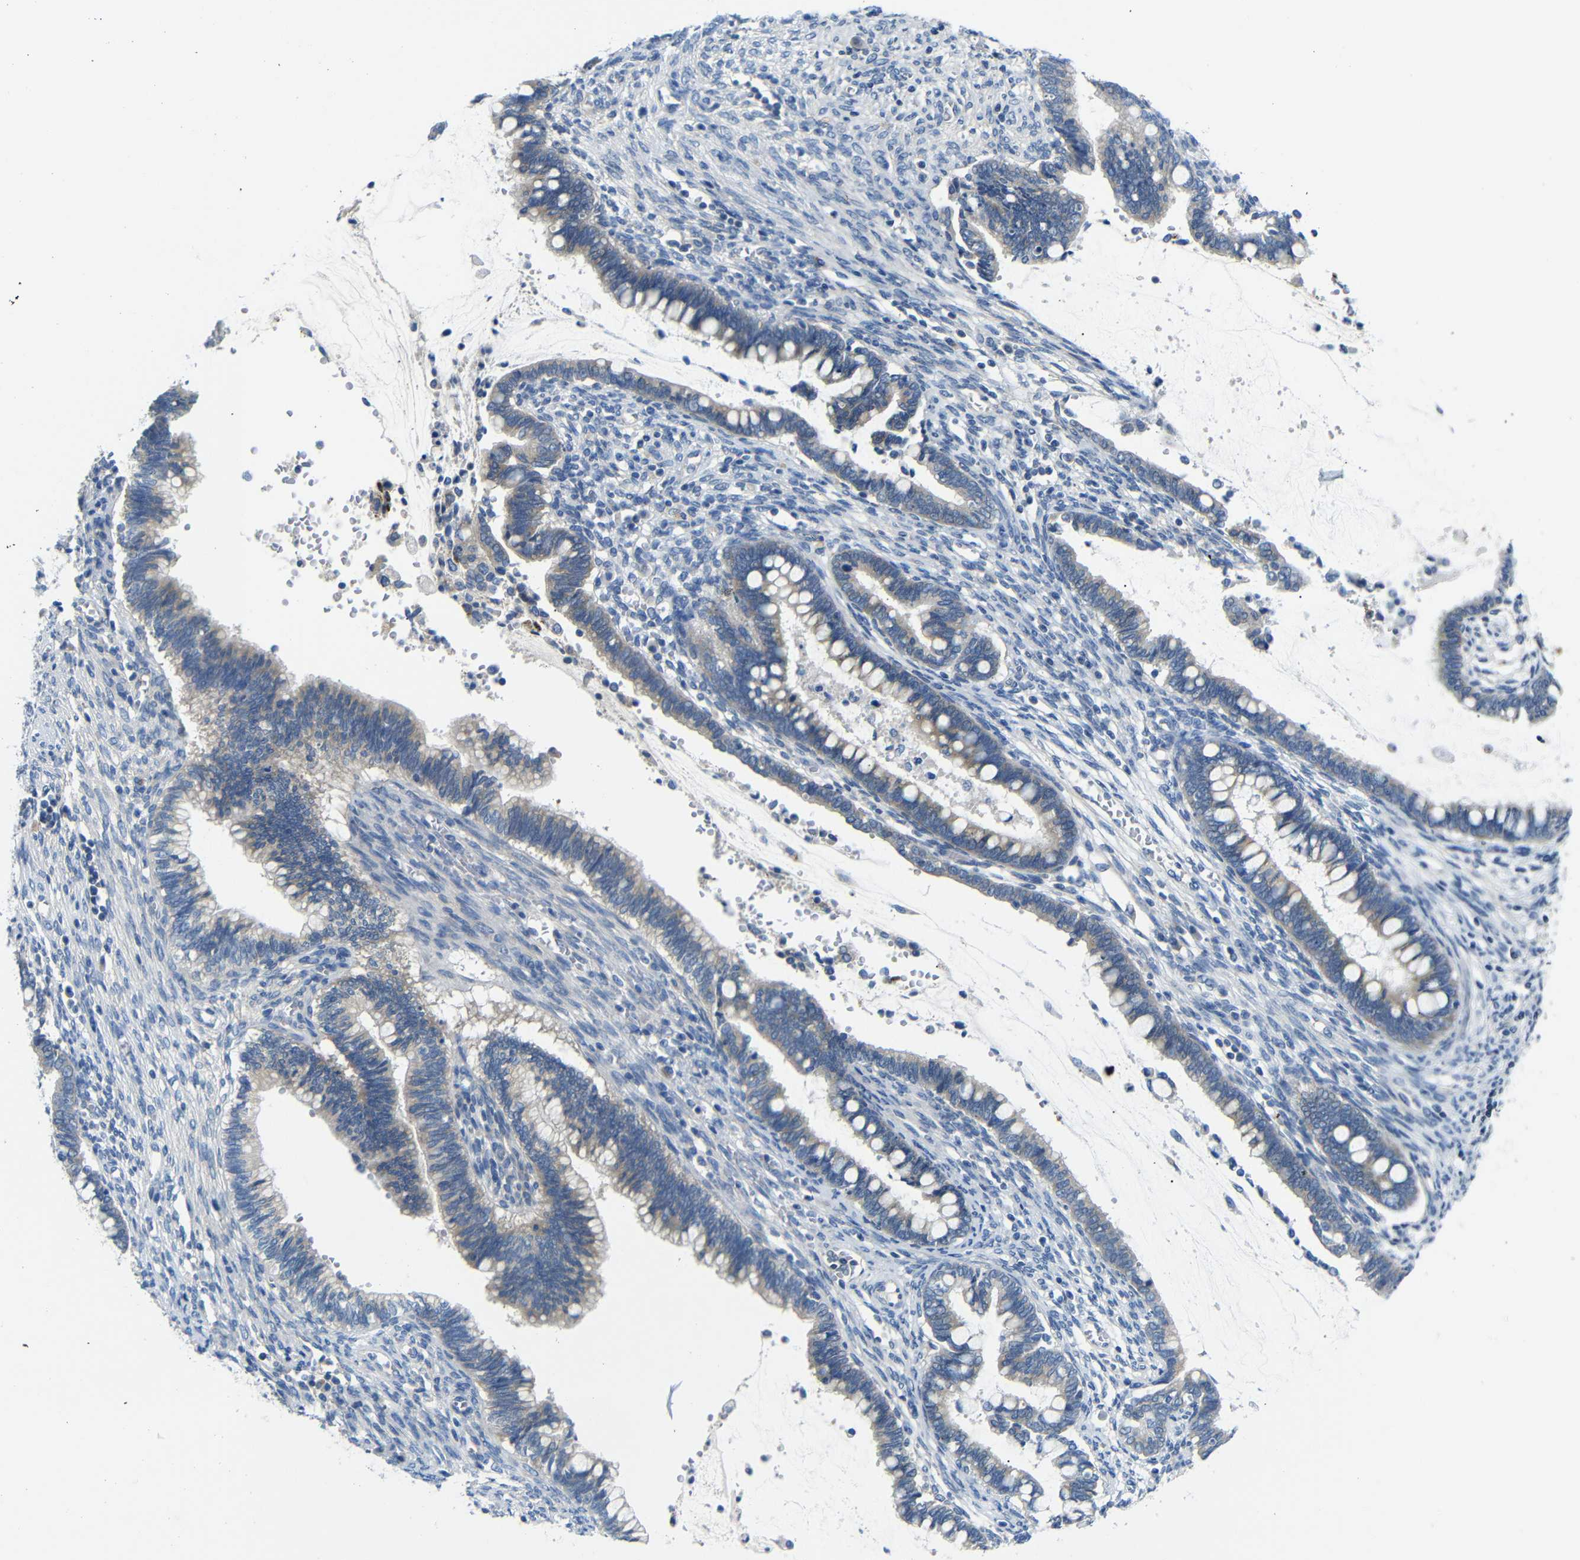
{"staining": {"intensity": "weak", "quantity": "25%-75%", "location": "cytoplasmic/membranous"}, "tissue": "cervical cancer", "cell_type": "Tumor cells", "image_type": "cancer", "snomed": [{"axis": "morphology", "description": "Adenocarcinoma, NOS"}, {"axis": "topography", "description": "Cervix"}], "caption": "About 25%-75% of tumor cells in cervical cancer (adenocarcinoma) display weak cytoplasmic/membranous protein expression as visualized by brown immunohistochemical staining.", "gene": "DCP1A", "patient": {"sex": "female", "age": 44}}